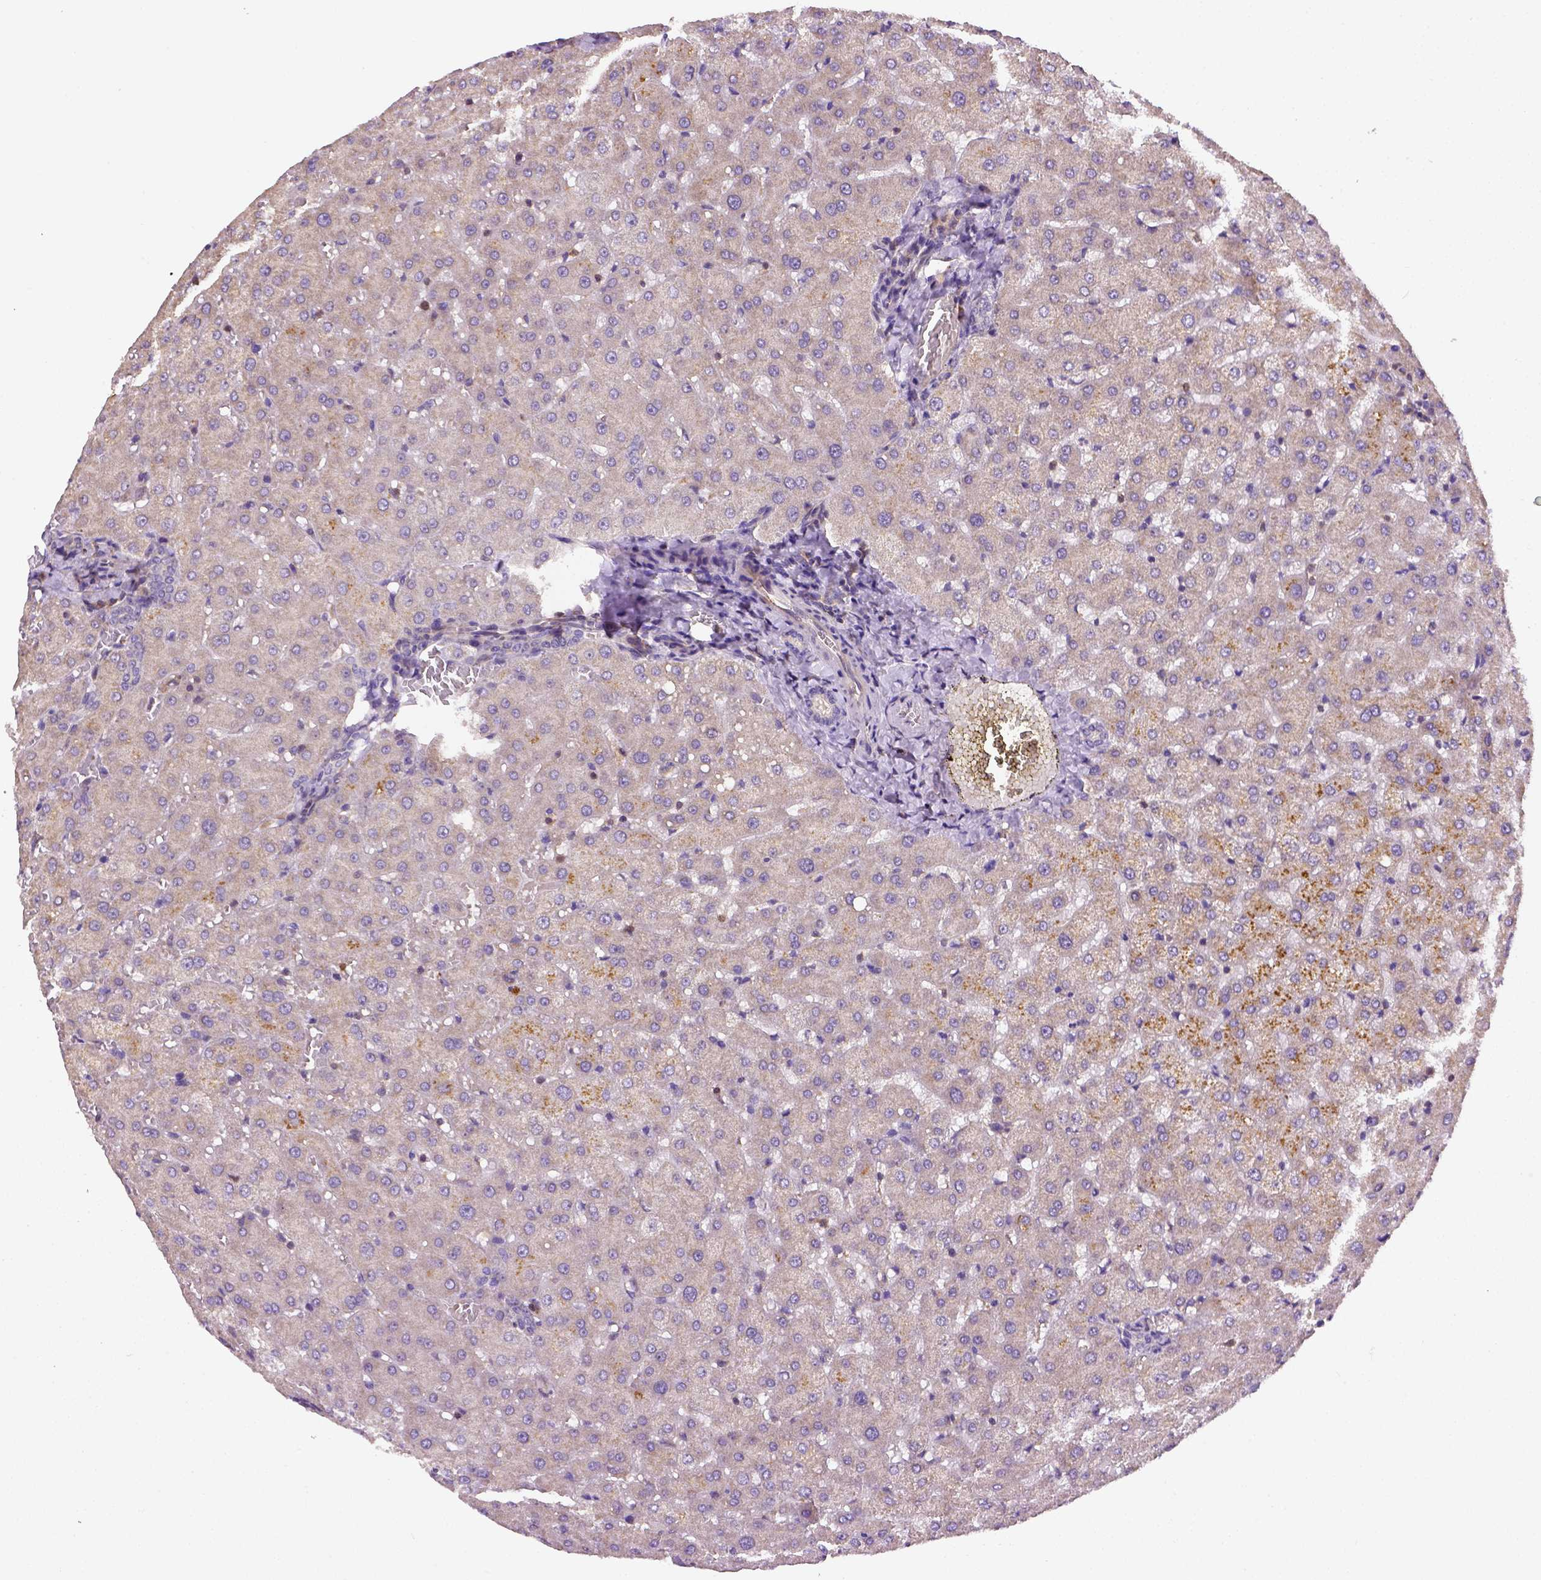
{"staining": {"intensity": "negative", "quantity": "none", "location": "none"}, "tissue": "liver", "cell_type": "Cholangiocytes", "image_type": "normal", "snomed": [{"axis": "morphology", "description": "Normal tissue, NOS"}, {"axis": "topography", "description": "Liver"}], "caption": "This photomicrograph is of normal liver stained with immunohistochemistry to label a protein in brown with the nuclei are counter-stained blue. There is no positivity in cholangiocytes.", "gene": "MATK", "patient": {"sex": "female", "age": 50}}